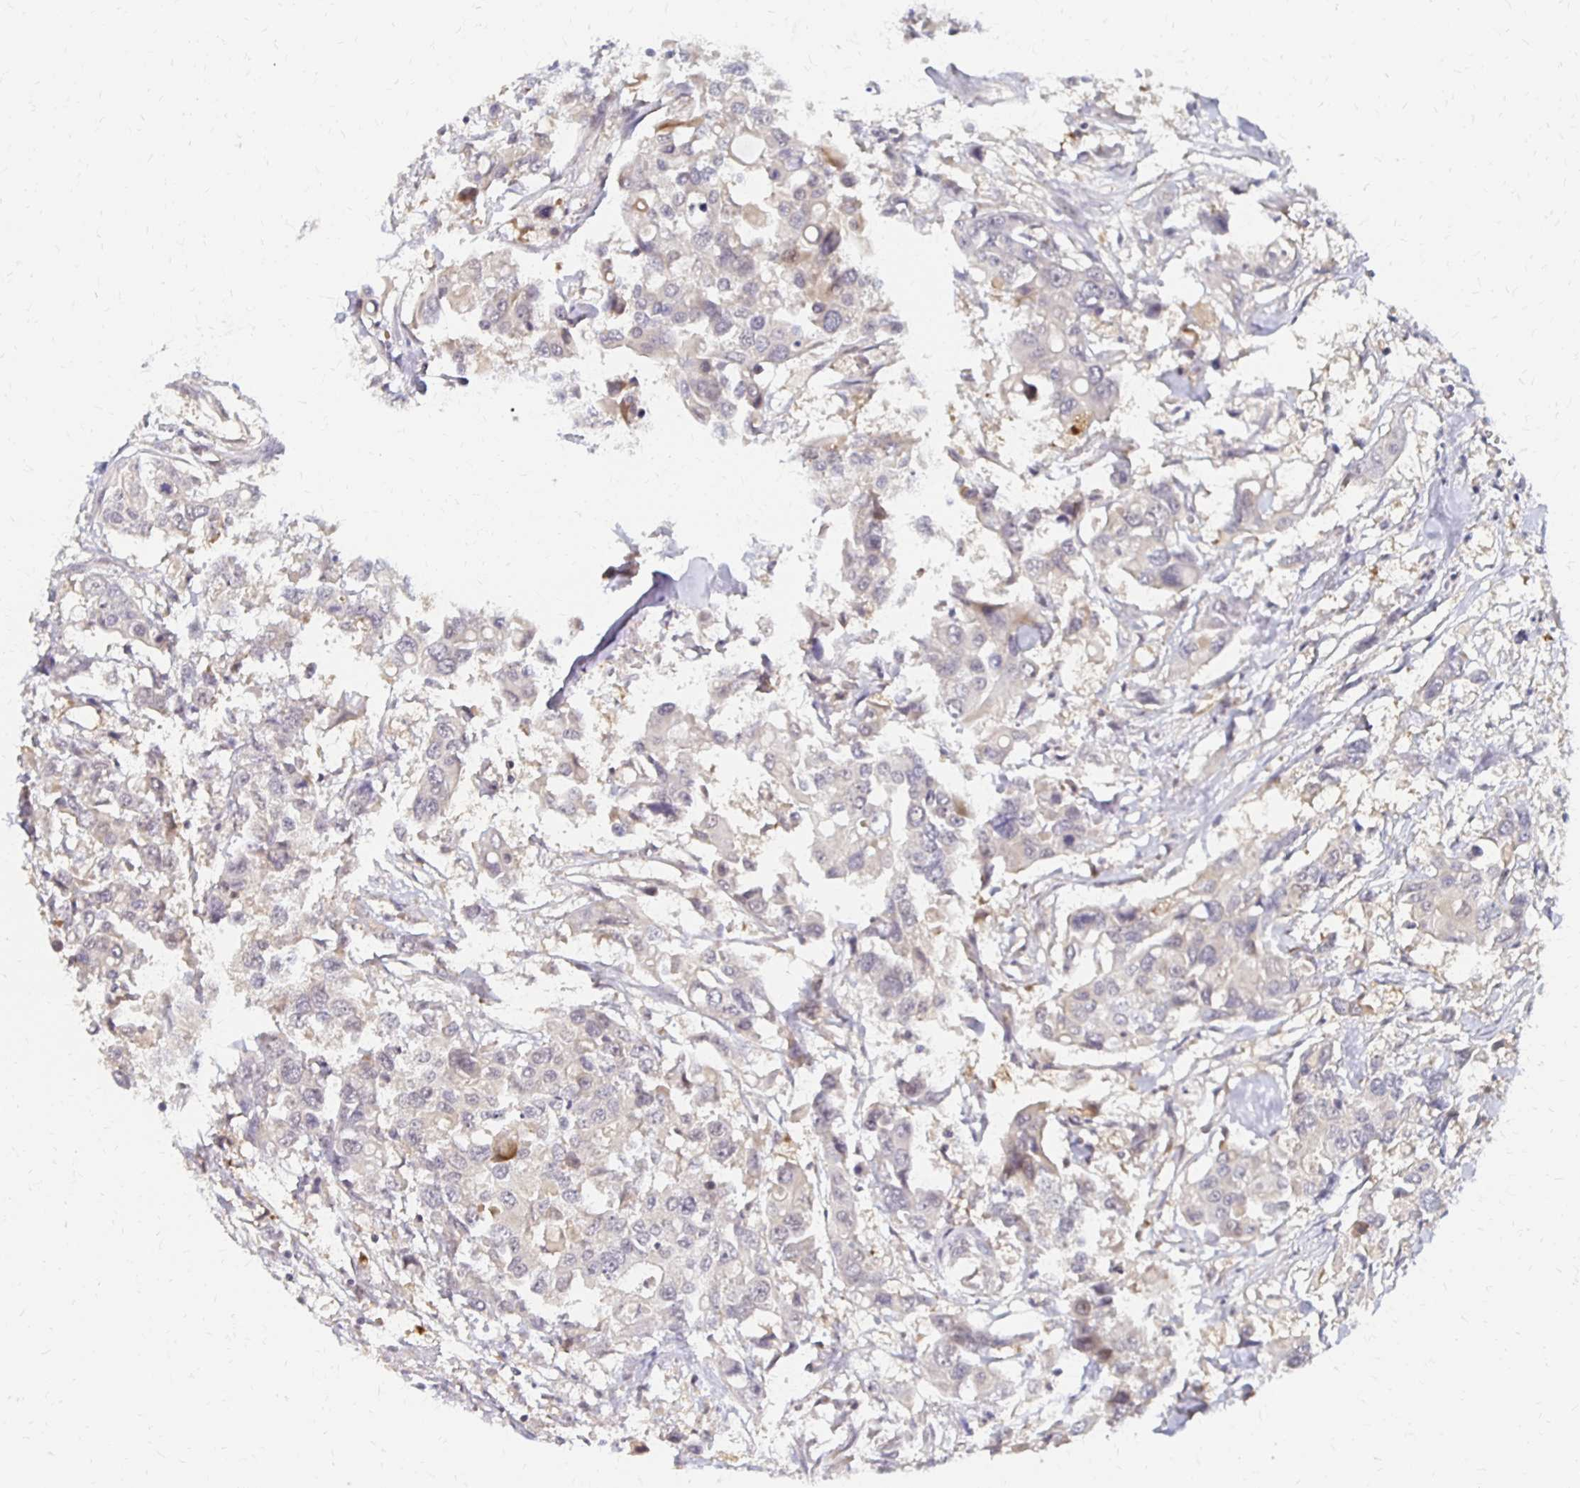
{"staining": {"intensity": "negative", "quantity": "none", "location": "none"}, "tissue": "colorectal cancer", "cell_type": "Tumor cells", "image_type": "cancer", "snomed": [{"axis": "morphology", "description": "Adenocarcinoma, NOS"}, {"axis": "topography", "description": "Colon"}], "caption": "Photomicrograph shows no protein staining in tumor cells of colorectal adenocarcinoma tissue.", "gene": "PRKCB", "patient": {"sex": "male", "age": 77}}